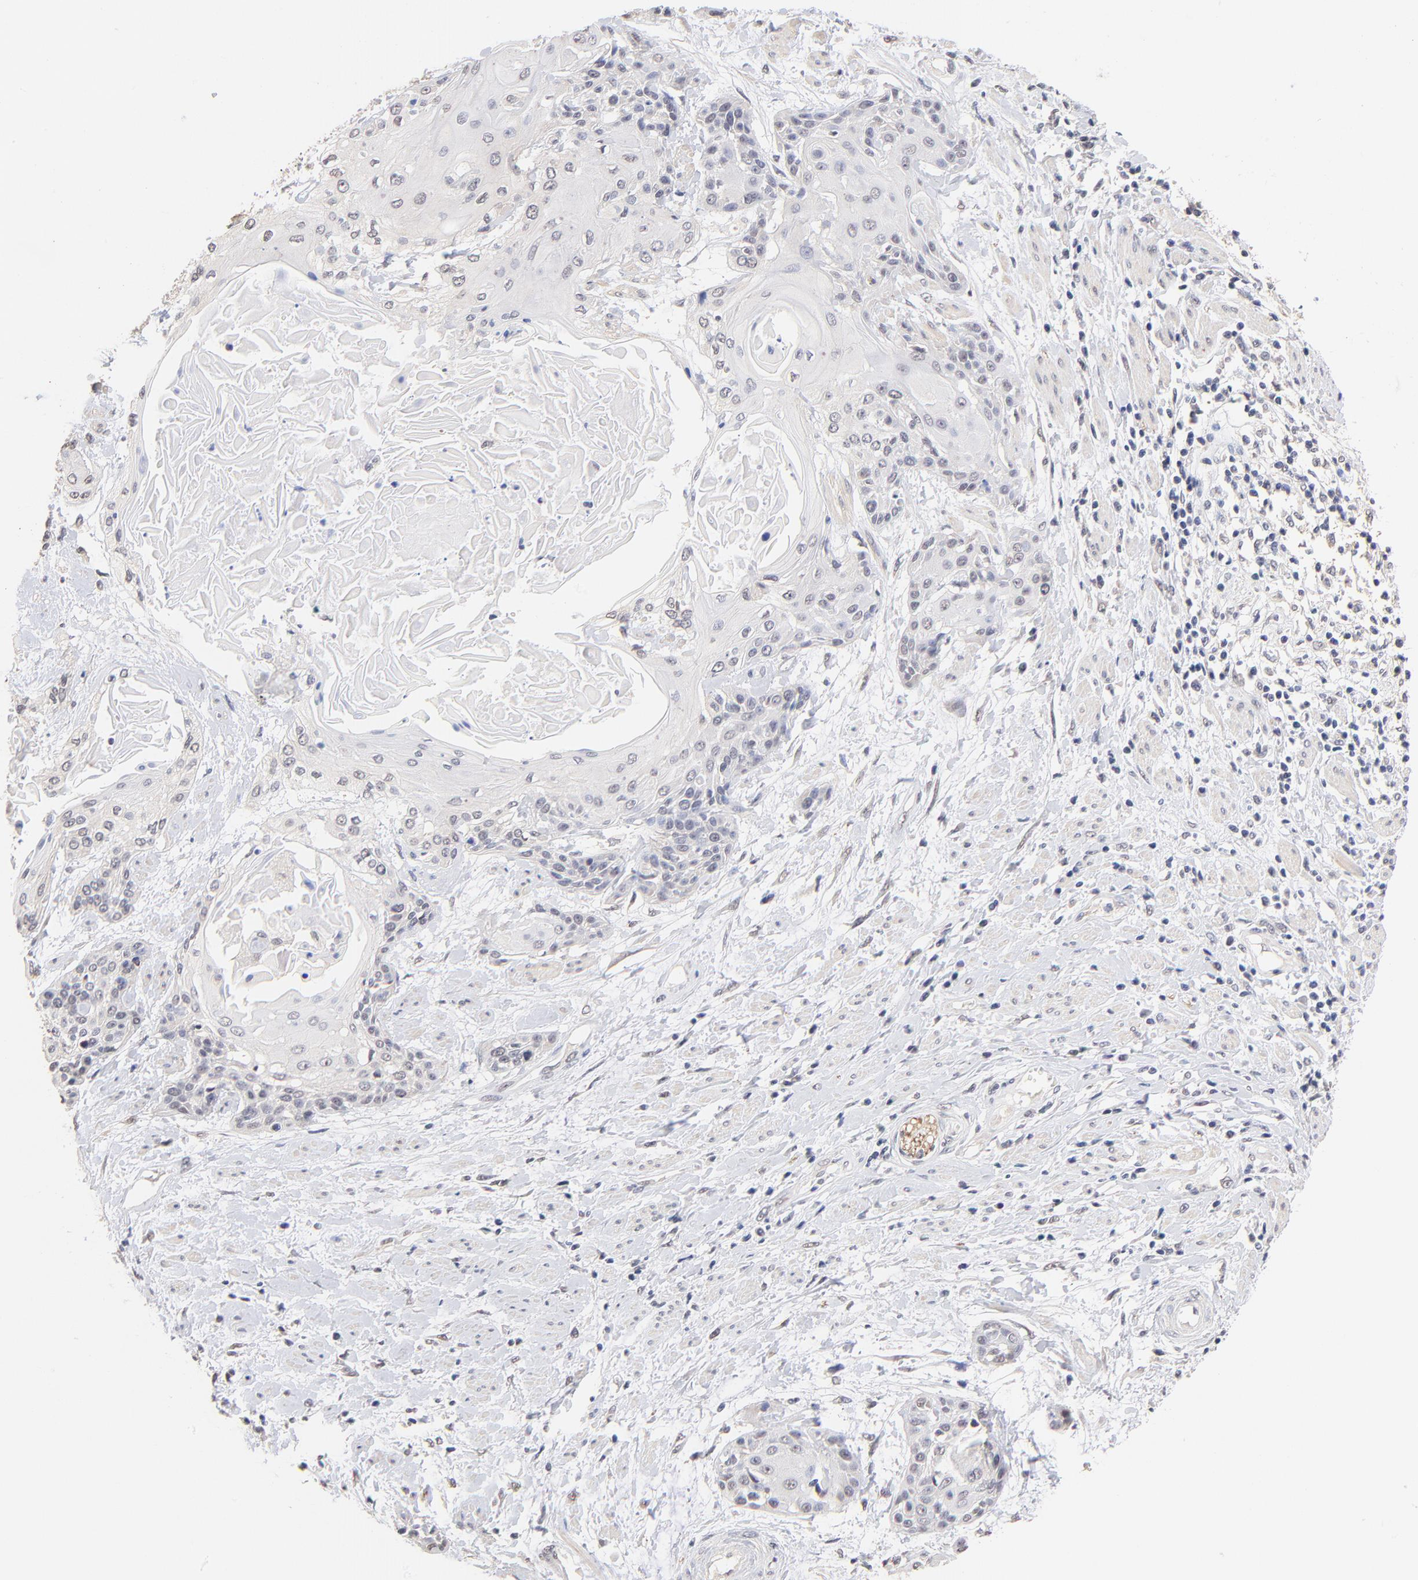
{"staining": {"intensity": "negative", "quantity": "none", "location": "none"}, "tissue": "cervical cancer", "cell_type": "Tumor cells", "image_type": "cancer", "snomed": [{"axis": "morphology", "description": "Squamous cell carcinoma, NOS"}, {"axis": "topography", "description": "Cervix"}], "caption": "Squamous cell carcinoma (cervical) was stained to show a protein in brown. There is no significant expression in tumor cells.", "gene": "RIBC2", "patient": {"sex": "female", "age": 57}}